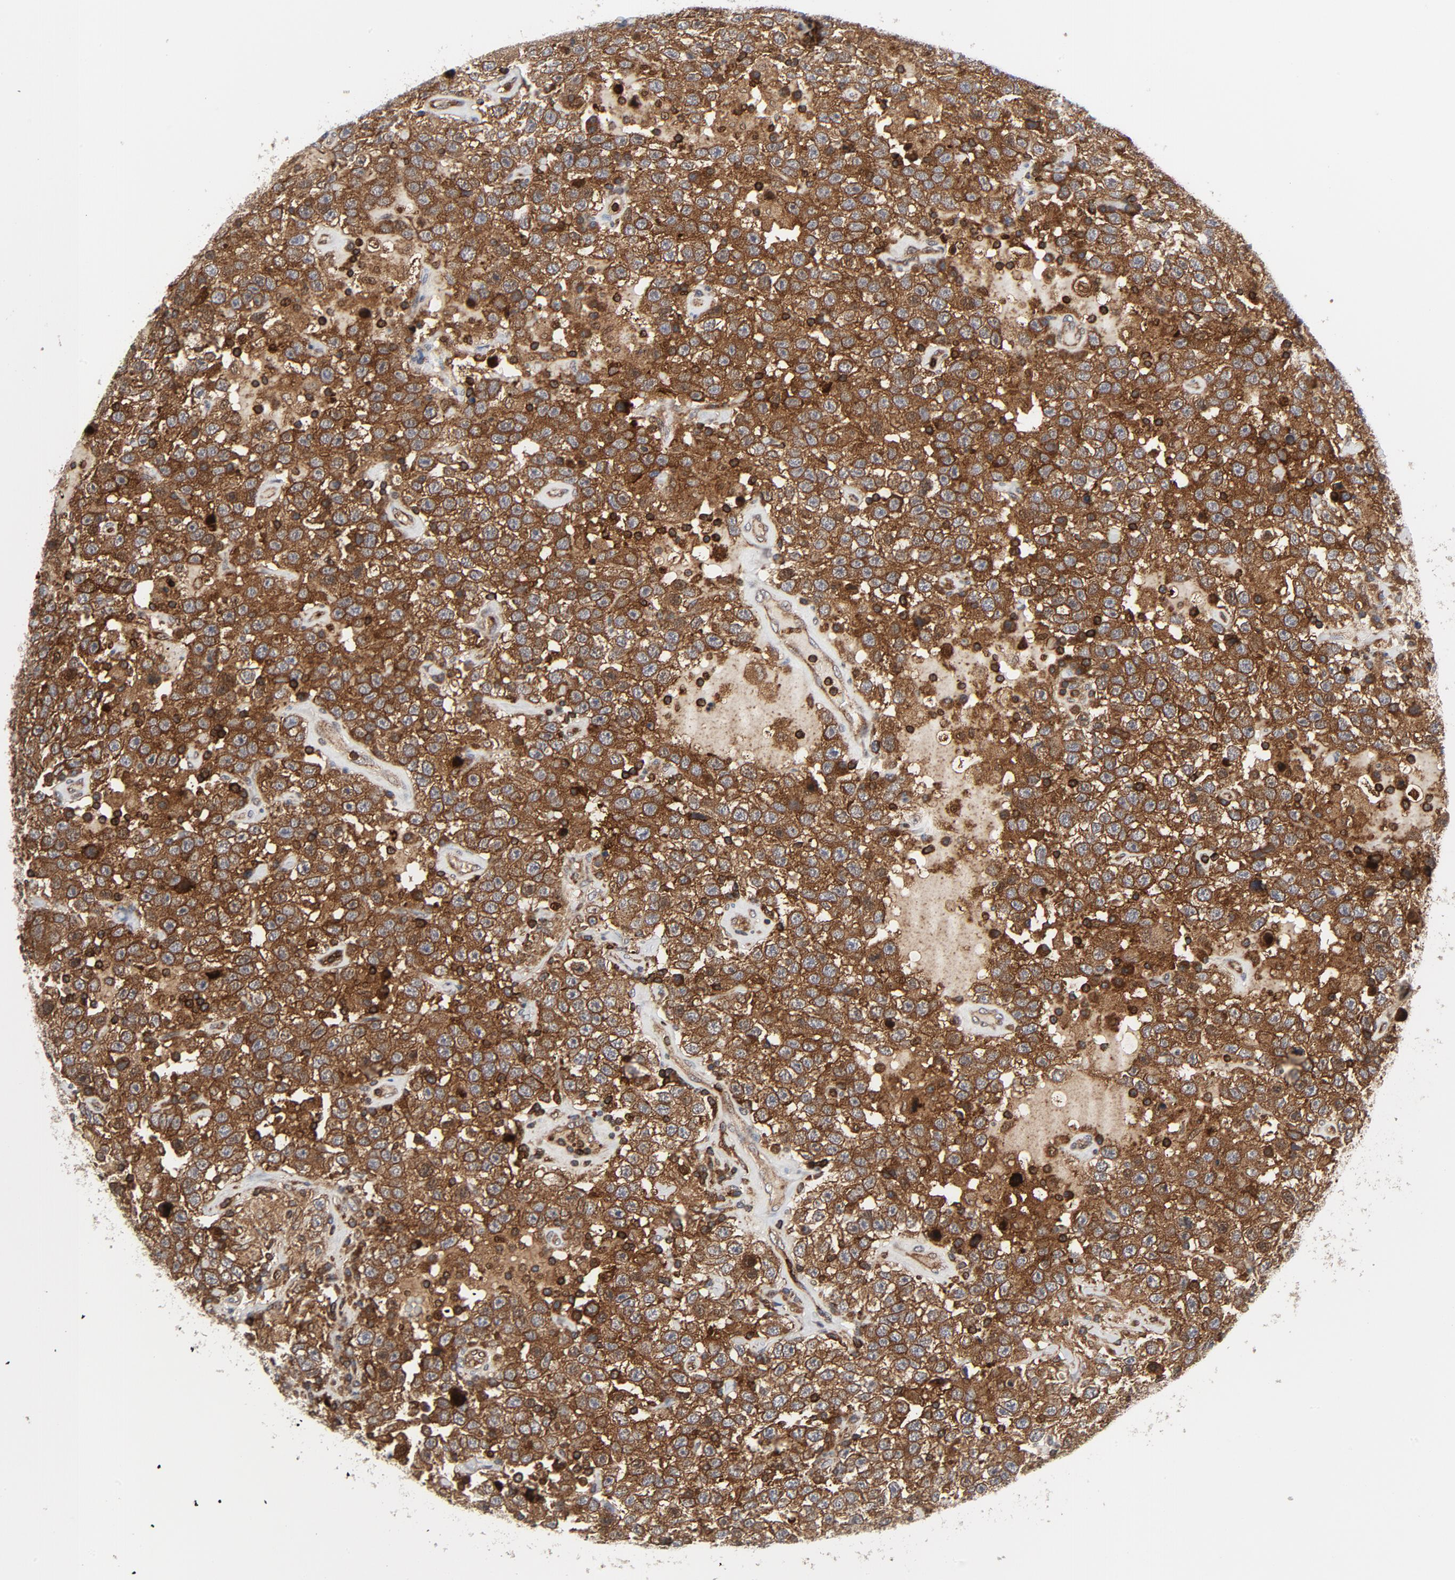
{"staining": {"intensity": "strong", "quantity": ">75%", "location": "cytoplasmic/membranous"}, "tissue": "testis cancer", "cell_type": "Tumor cells", "image_type": "cancer", "snomed": [{"axis": "morphology", "description": "Seminoma, NOS"}, {"axis": "topography", "description": "Testis"}], "caption": "A high-resolution histopathology image shows immunohistochemistry (IHC) staining of testis cancer (seminoma), which displays strong cytoplasmic/membranous positivity in approximately >75% of tumor cells.", "gene": "YES1", "patient": {"sex": "male", "age": 41}}